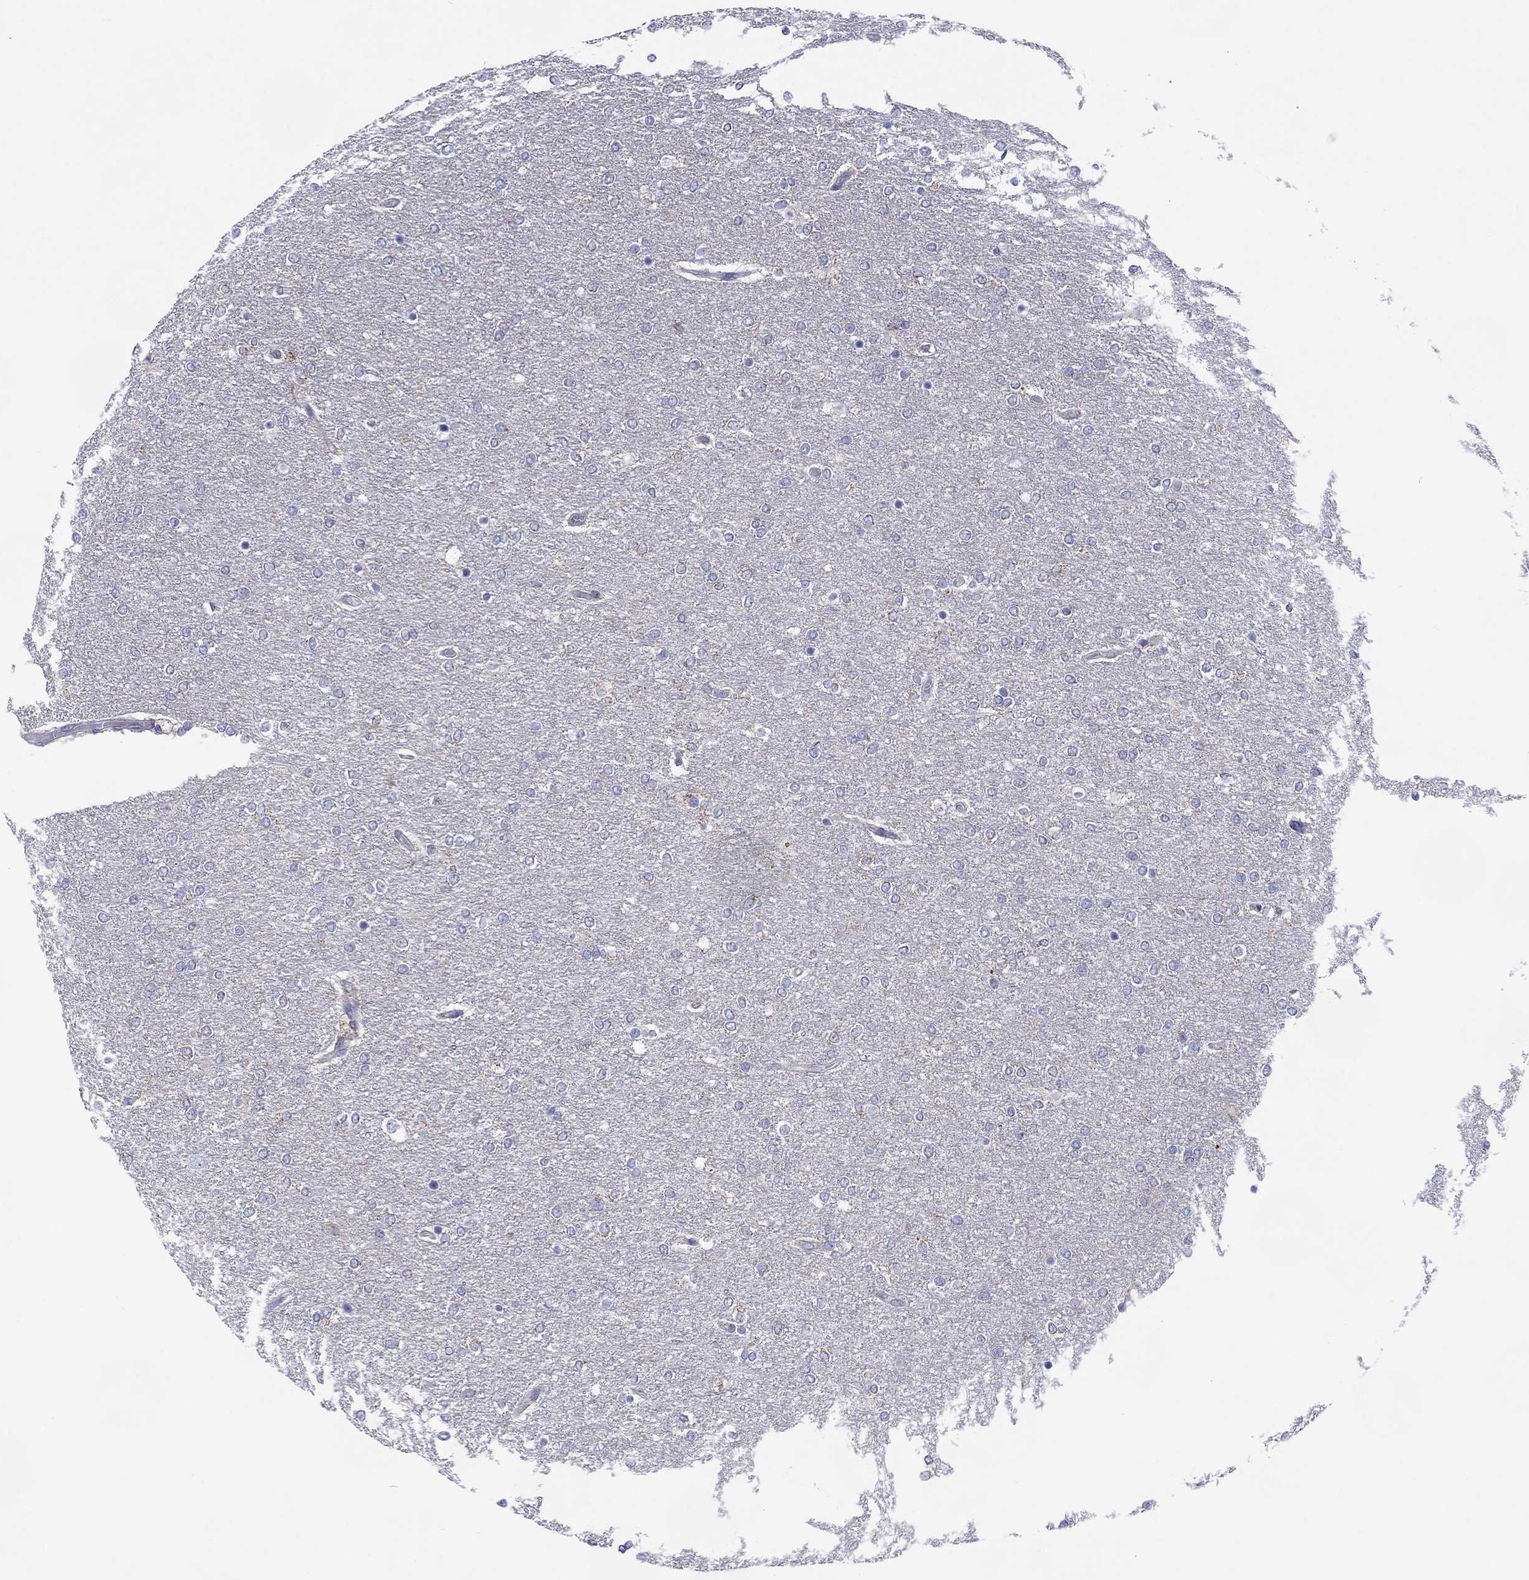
{"staining": {"intensity": "negative", "quantity": "none", "location": "none"}, "tissue": "glioma", "cell_type": "Tumor cells", "image_type": "cancer", "snomed": [{"axis": "morphology", "description": "Glioma, malignant, High grade"}, {"axis": "topography", "description": "Brain"}], "caption": "There is no significant expression in tumor cells of glioma.", "gene": "MGST3", "patient": {"sex": "female", "age": 61}}